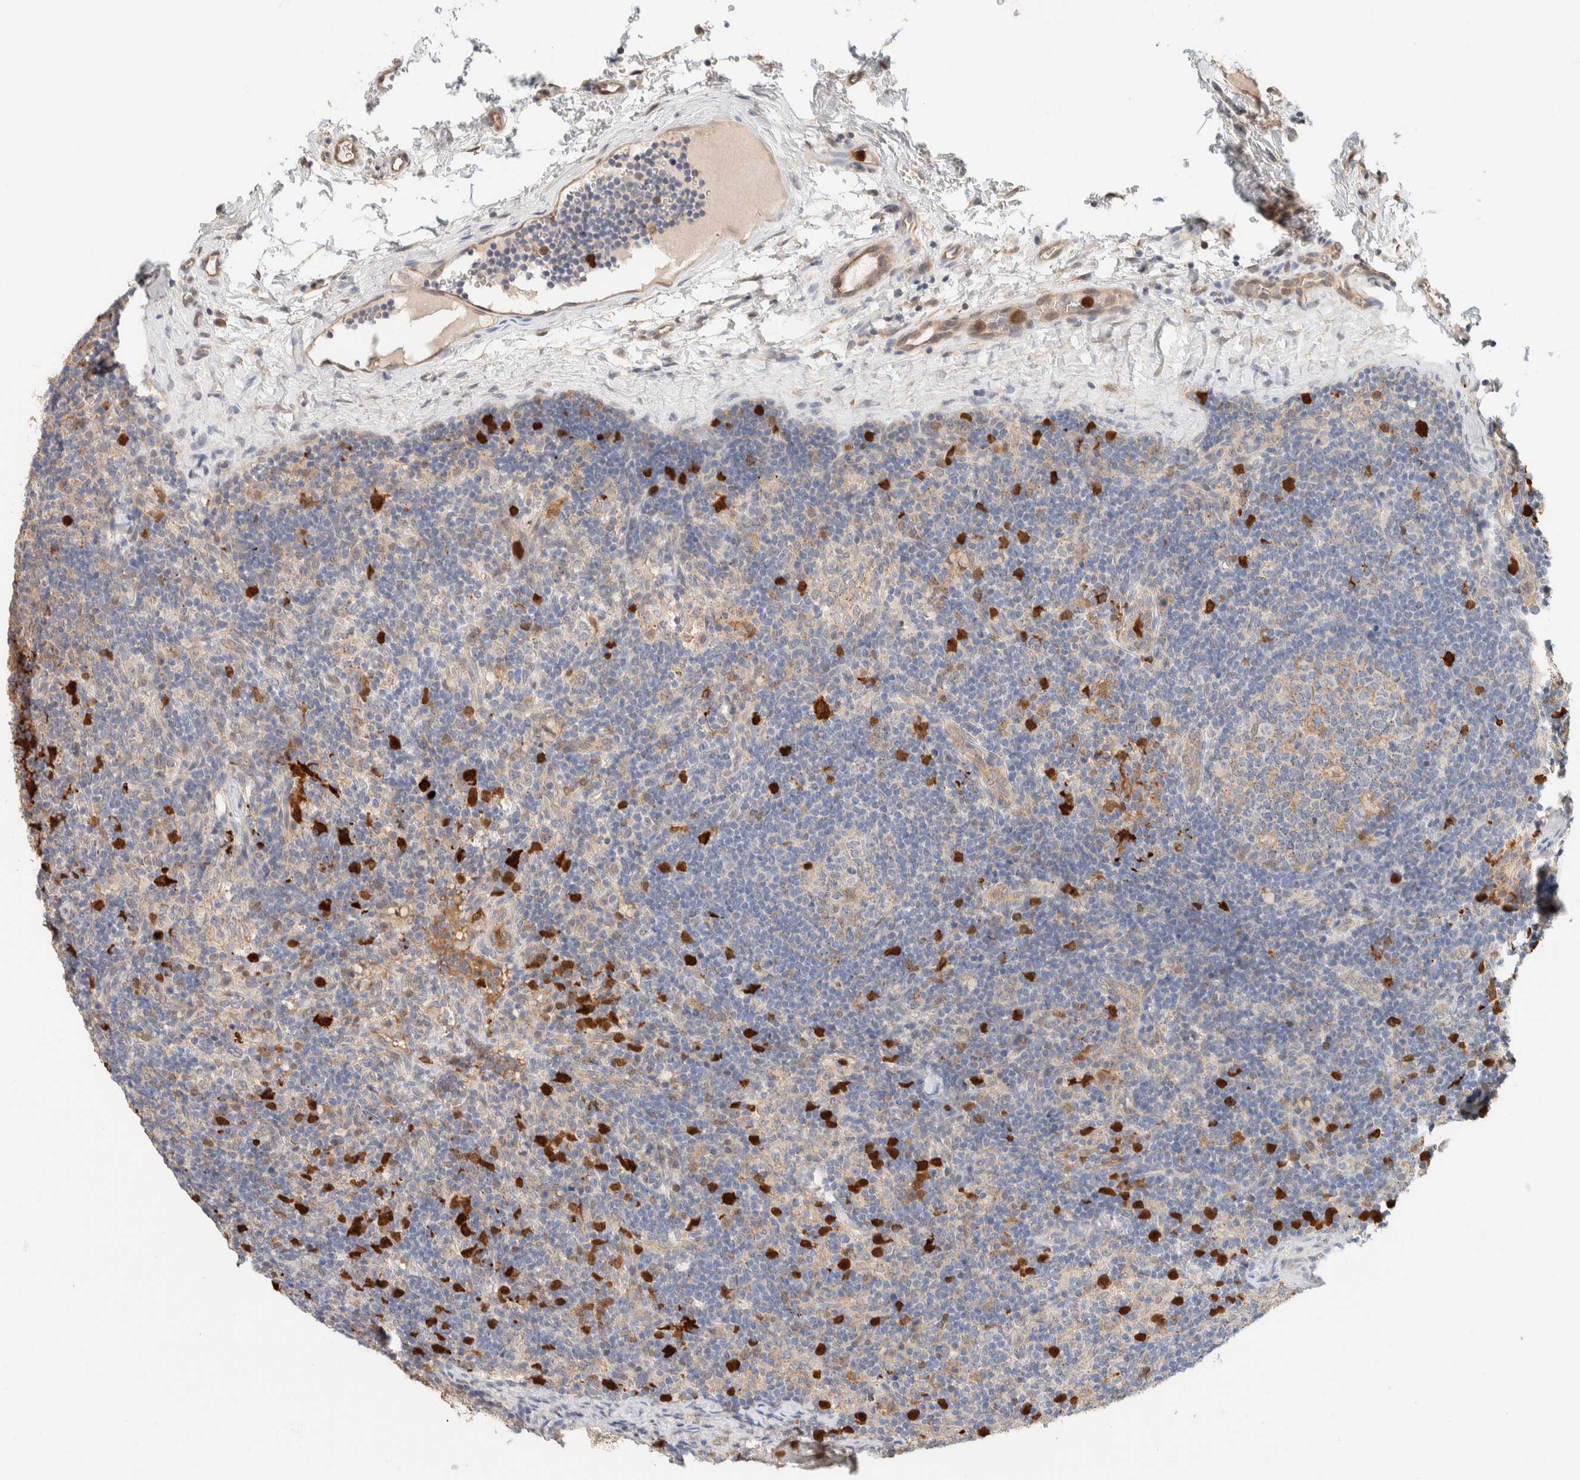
{"staining": {"intensity": "negative", "quantity": "none", "location": "none"}, "tissue": "lymph node", "cell_type": "Germinal center cells", "image_type": "normal", "snomed": [{"axis": "morphology", "description": "Normal tissue, NOS"}, {"axis": "topography", "description": "Lymph node"}], "caption": "Immunohistochemistry (IHC) histopathology image of unremarkable human lymph node stained for a protein (brown), which displays no positivity in germinal center cells.", "gene": "SETD4", "patient": {"sex": "female", "age": 22}}